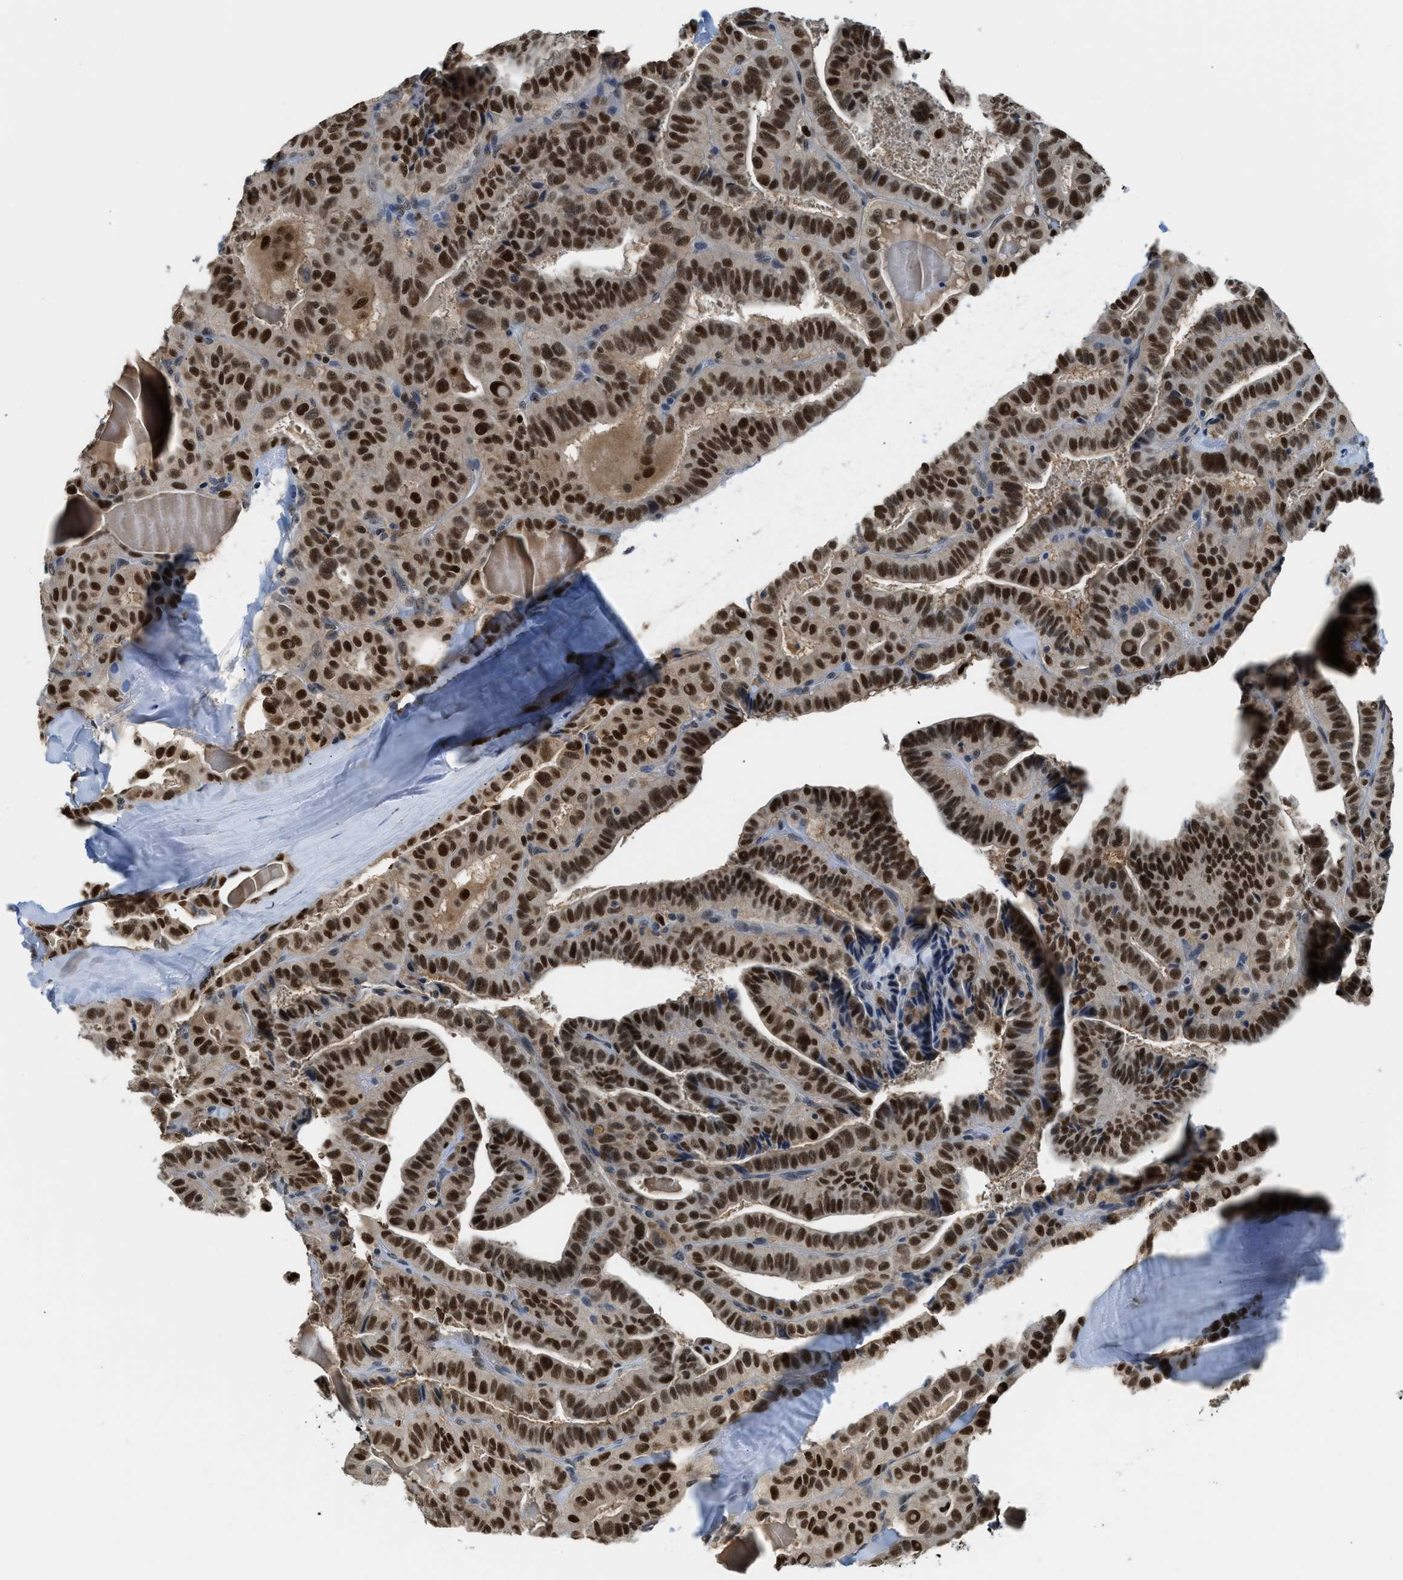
{"staining": {"intensity": "strong", "quantity": ">75%", "location": "nuclear"}, "tissue": "thyroid cancer", "cell_type": "Tumor cells", "image_type": "cancer", "snomed": [{"axis": "morphology", "description": "Papillary adenocarcinoma, NOS"}, {"axis": "topography", "description": "Thyroid gland"}], "caption": "Human thyroid cancer stained with a brown dye shows strong nuclear positive expression in about >75% of tumor cells.", "gene": "ALX1", "patient": {"sex": "male", "age": 77}}